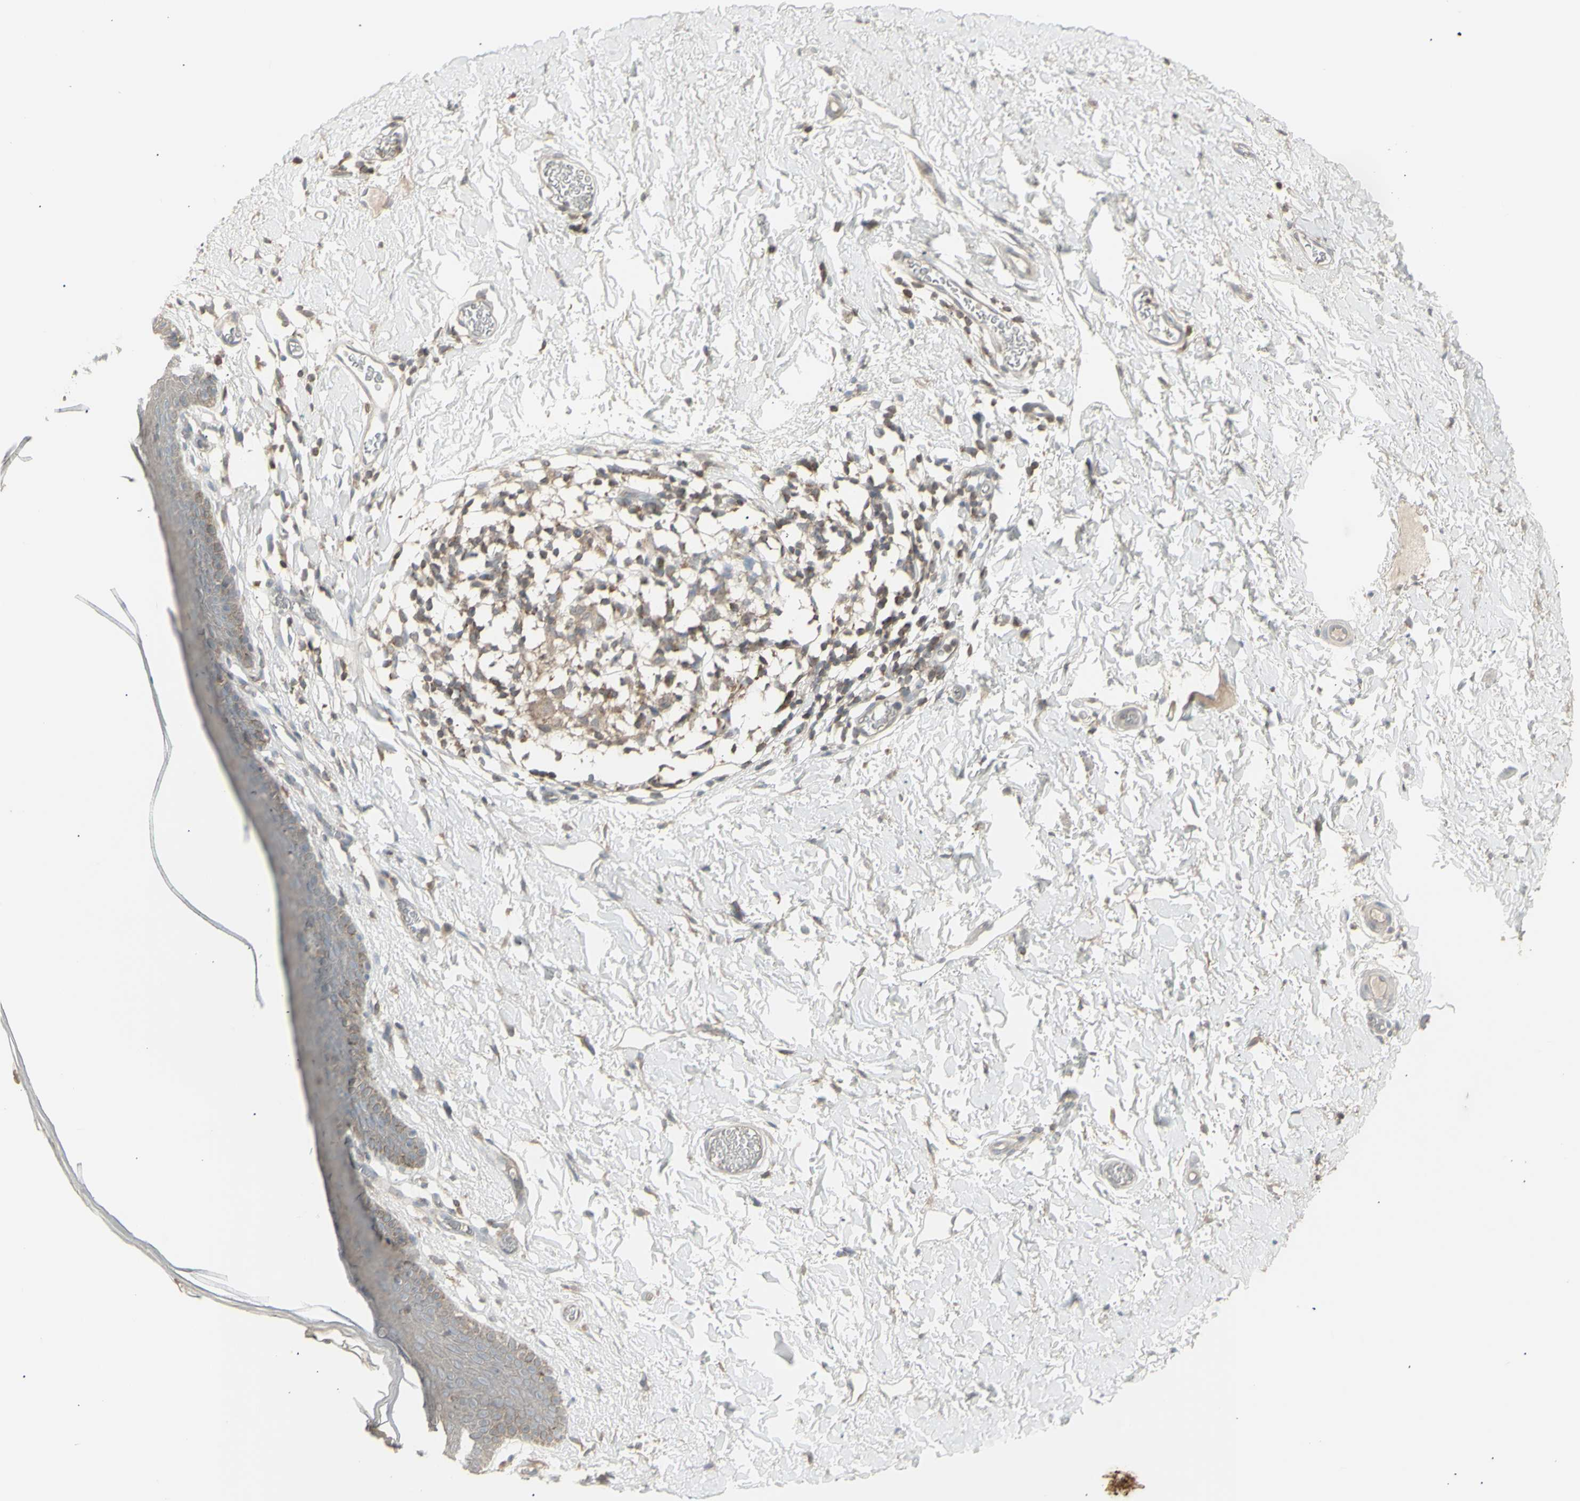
{"staining": {"intensity": "negative", "quantity": "none", "location": "none"}, "tissue": "skin", "cell_type": "Epidermal cells", "image_type": "normal", "snomed": [{"axis": "morphology", "description": "Normal tissue, NOS"}, {"axis": "topography", "description": "Adipose tissue"}, {"axis": "topography", "description": "Vascular tissue"}, {"axis": "topography", "description": "Anal"}, {"axis": "topography", "description": "Peripheral nerve tissue"}], "caption": "High magnification brightfield microscopy of unremarkable skin stained with DAB (3,3'-diaminobenzidine) (brown) and counterstained with hematoxylin (blue): epidermal cells show no significant positivity.", "gene": "CSK", "patient": {"sex": "female", "age": 54}}